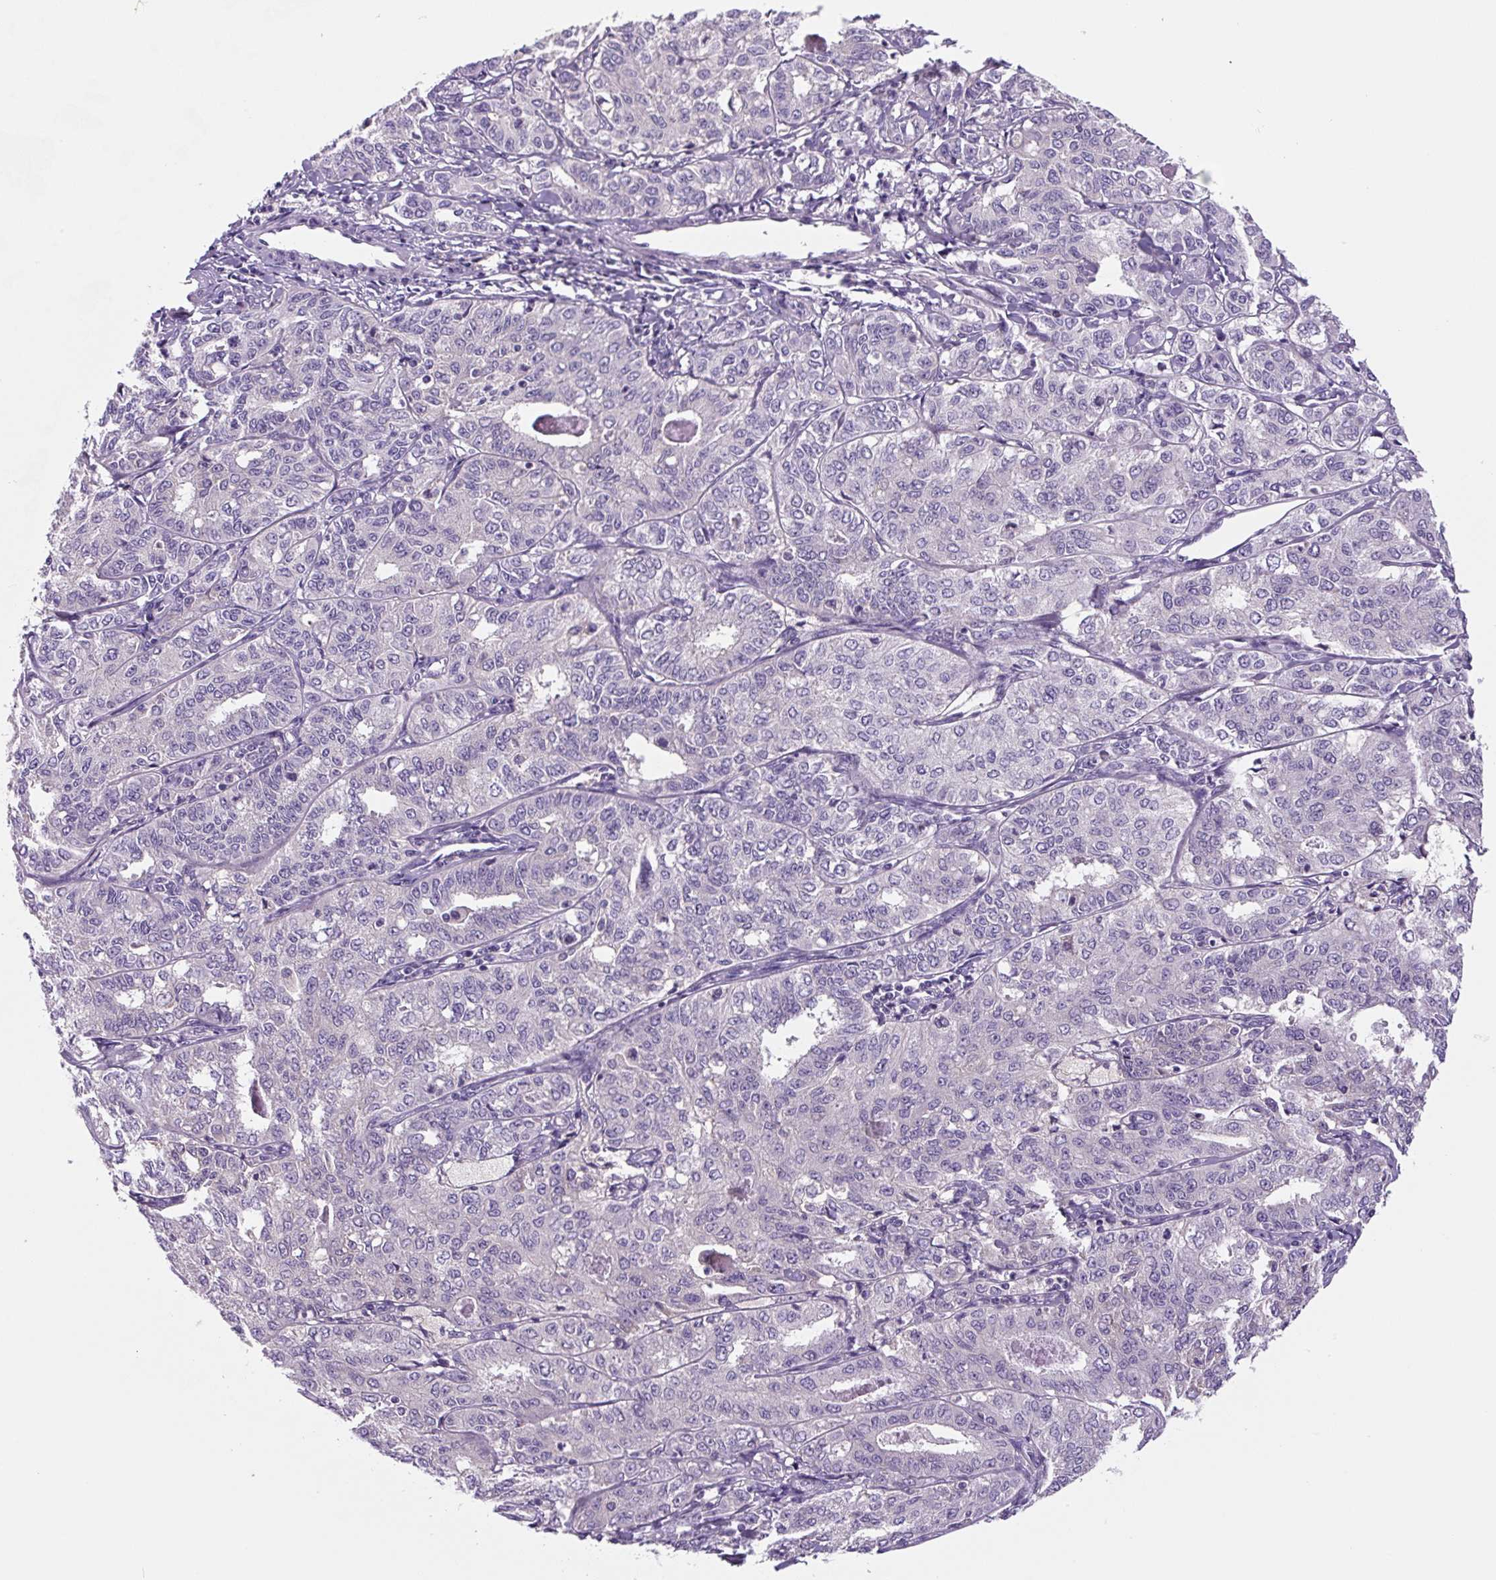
{"staining": {"intensity": "negative", "quantity": "none", "location": "none"}, "tissue": "endometrial cancer", "cell_type": "Tumor cells", "image_type": "cancer", "snomed": [{"axis": "morphology", "description": "Adenocarcinoma, NOS"}, {"axis": "topography", "description": "Endometrium"}], "caption": "Immunohistochemistry of human endometrial adenocarcinoma reveals no staining in tumor cells.", "gene": "FZD5", "patient": {"sex": "female", "age": 61}}